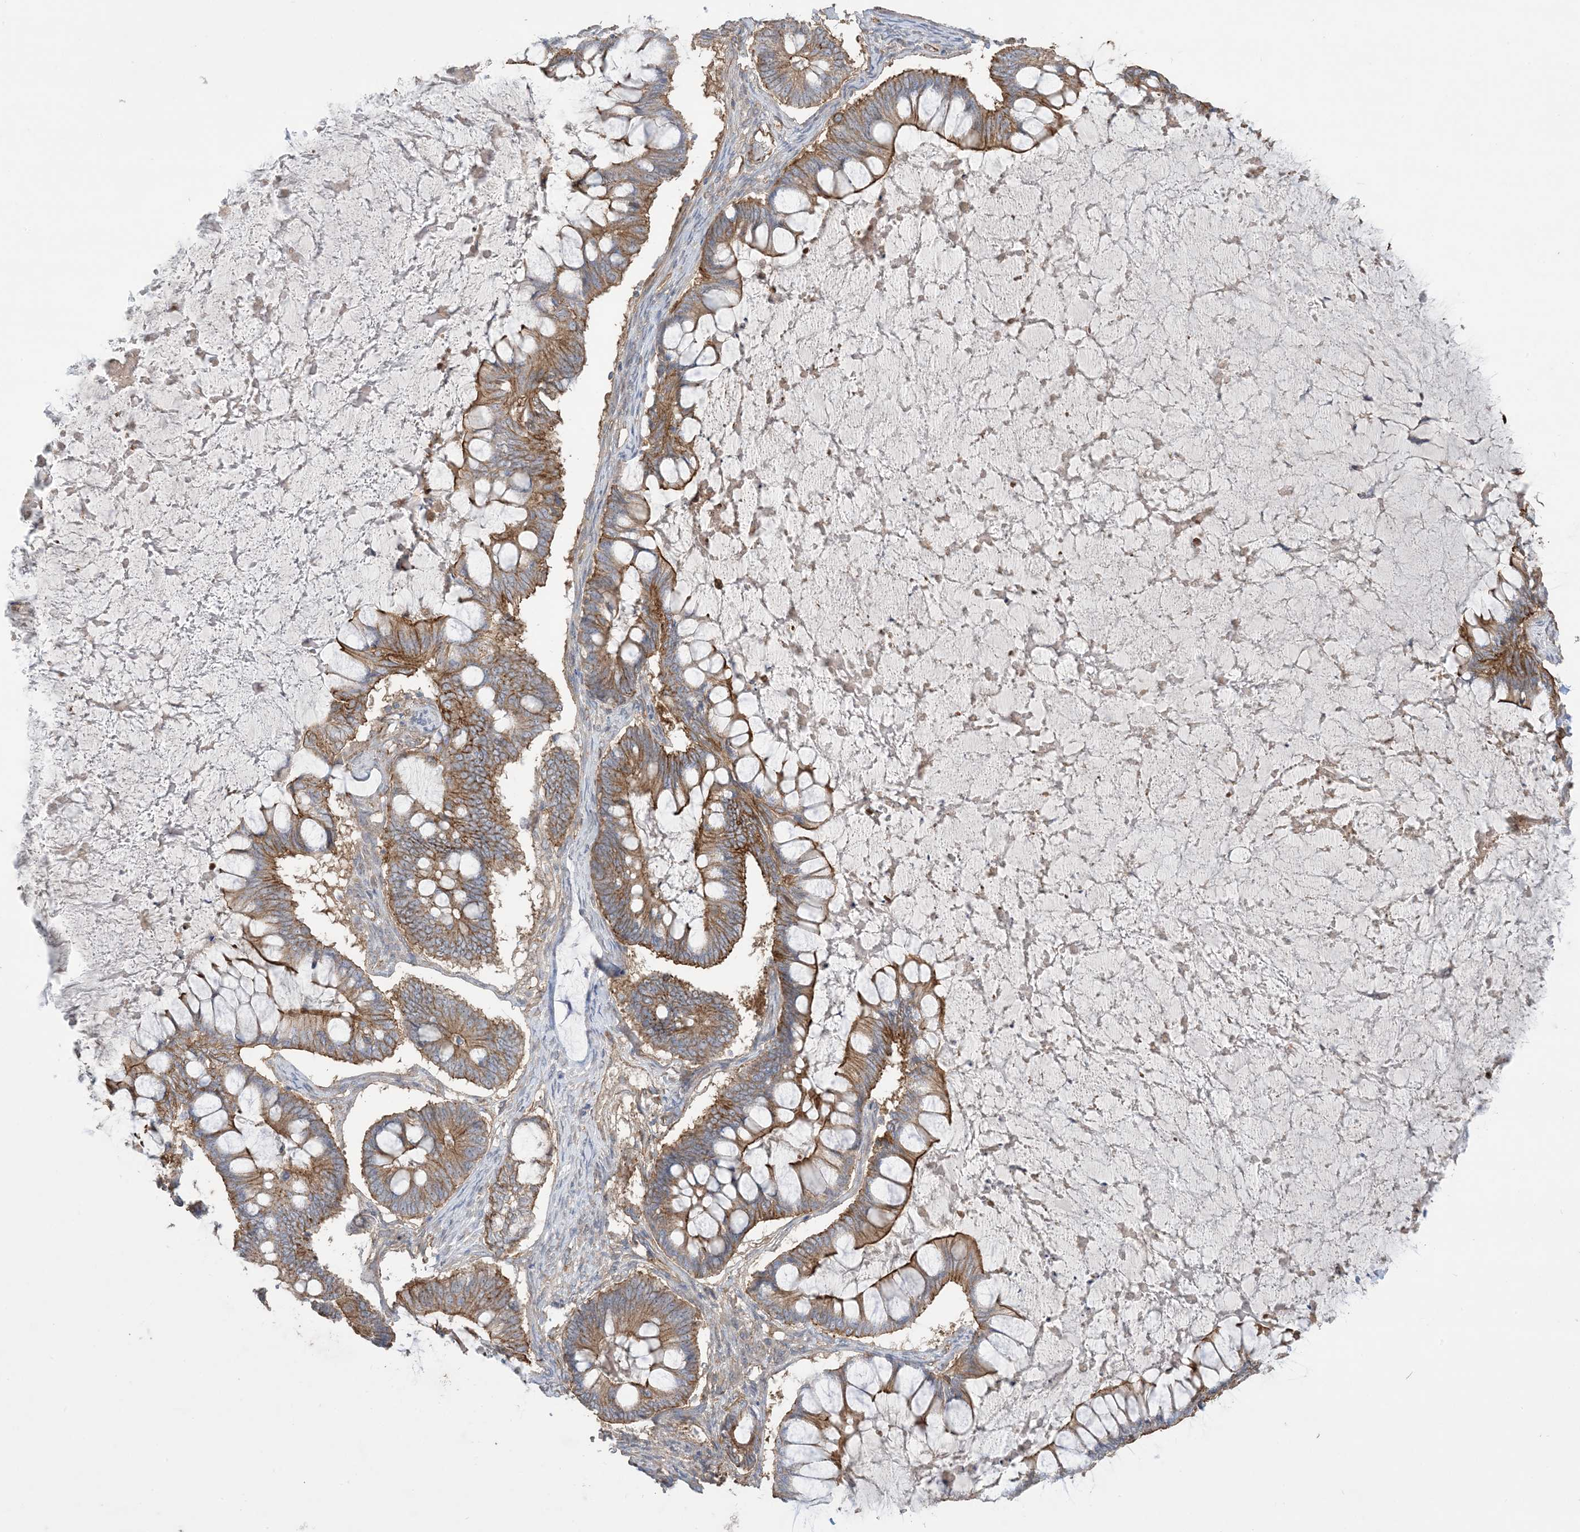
{"staining": {"intensity": "moderate", "quantity": ">75%", "location": "cytoplasmic/membranous"}, "tissue": "ovarian cancer", "cell_type": "Tumor cells", "image_type": "cancer", "snomed": [{"axis": "morphology", "description": "Cystadenocarcinoma, mucinous, NOS"}, {"axis": "topography", "description": "Ovary"}], "caption": "Human ovarian cancer stained for a protein (brown) reveals moderate cytoplasmic/membranous positive staining in about >75% of tumor cells.", "gene": "CCNY", "patient": {"sex": "female", "age": 61}}